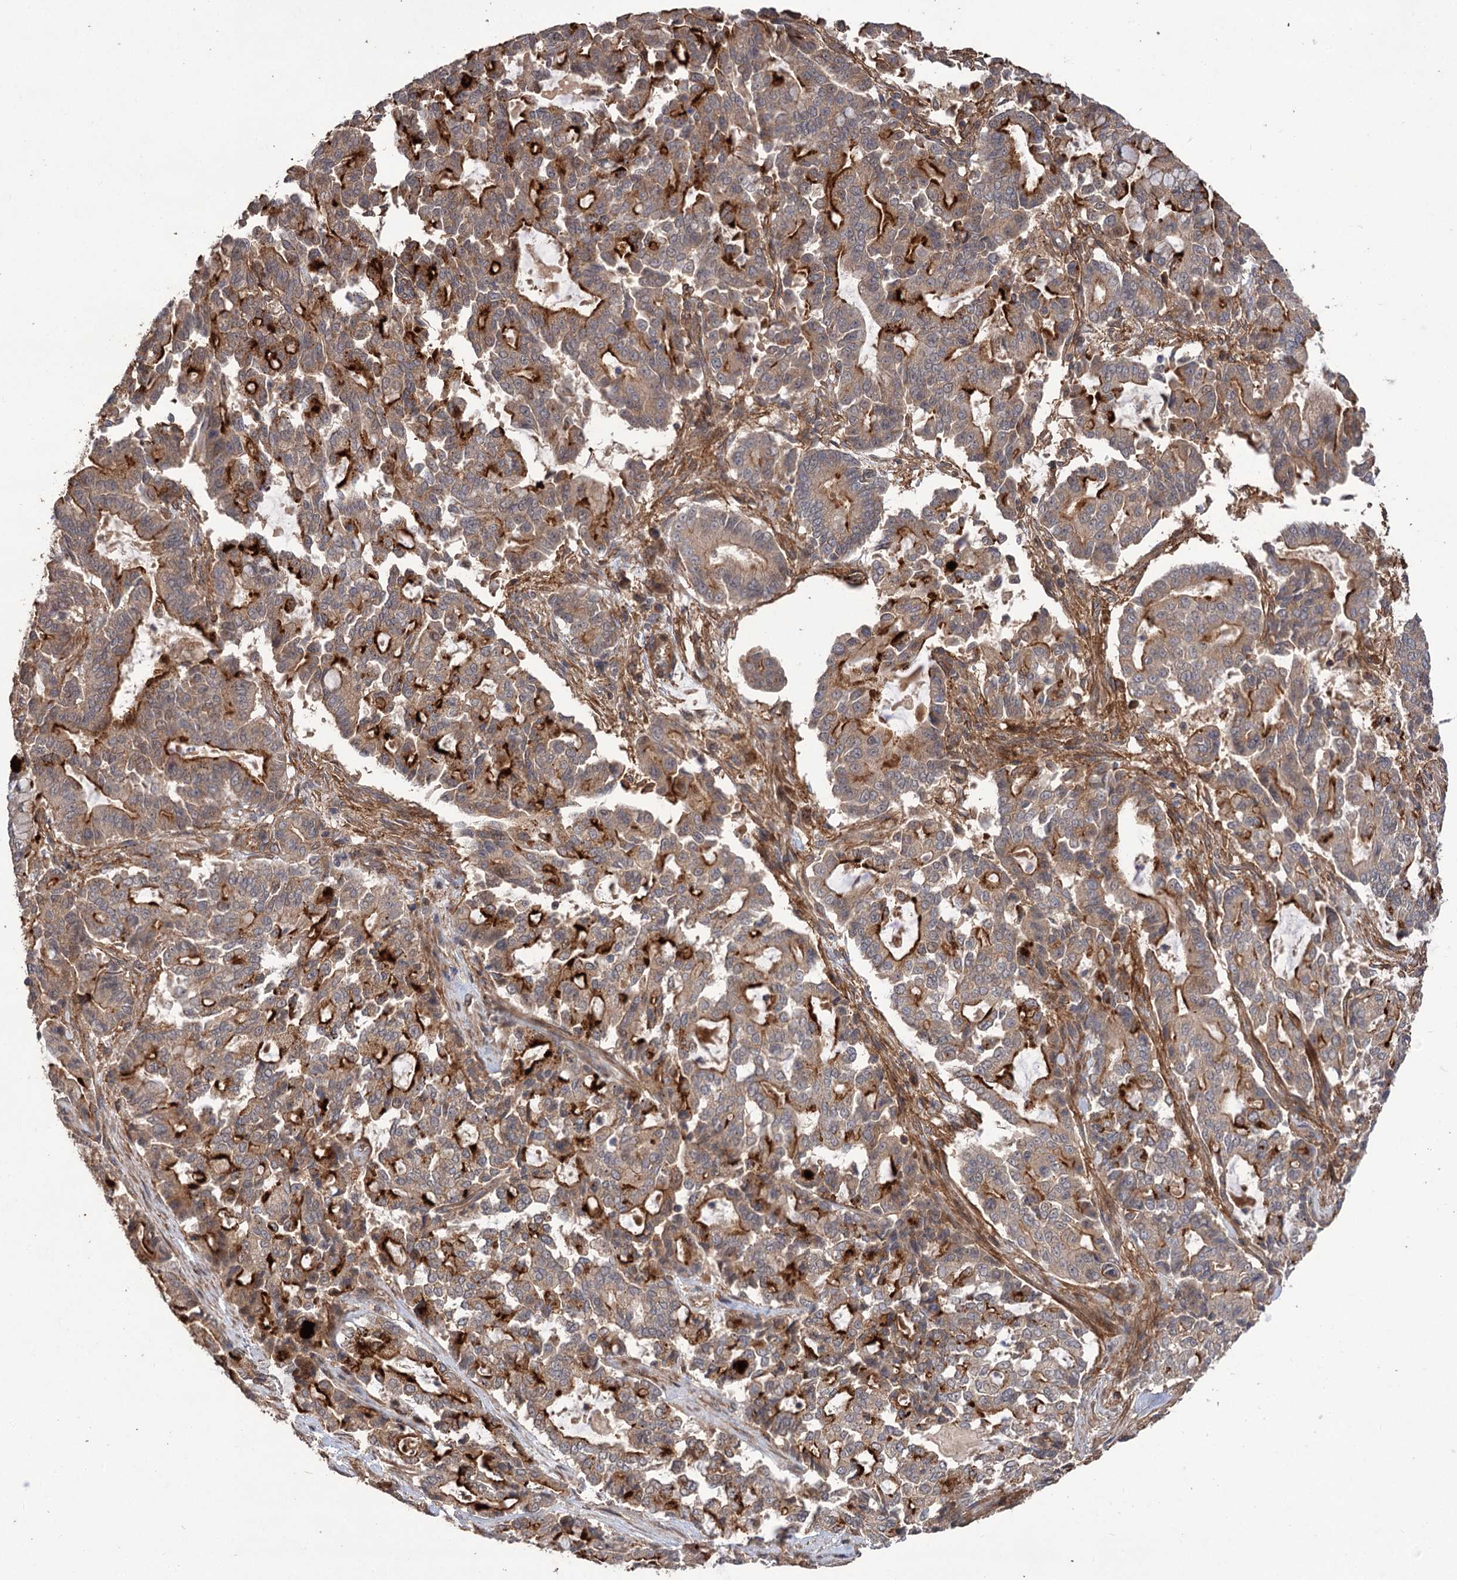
{"staining": {"intensity": "strong", "quantity": ">75%", "location": "cytoplasmic/membranous"}, "tissue": "pancreatic cancer", "cell_type": "Tumor cells", "image_type": "cancer", "snomed": [{"axis": "morphology", "description": "Adenocarcinoma, NOS"}, {"axis": "topography", "description": "Pancreas"}], "caption": "Pancreatic cancer stained with a brown dye reveals strong cytoplasmic/membranous positive expression in about >75% of tumor cells.", "gene": "FBXW8", "patient": {"sex": "male", "age": 63}}